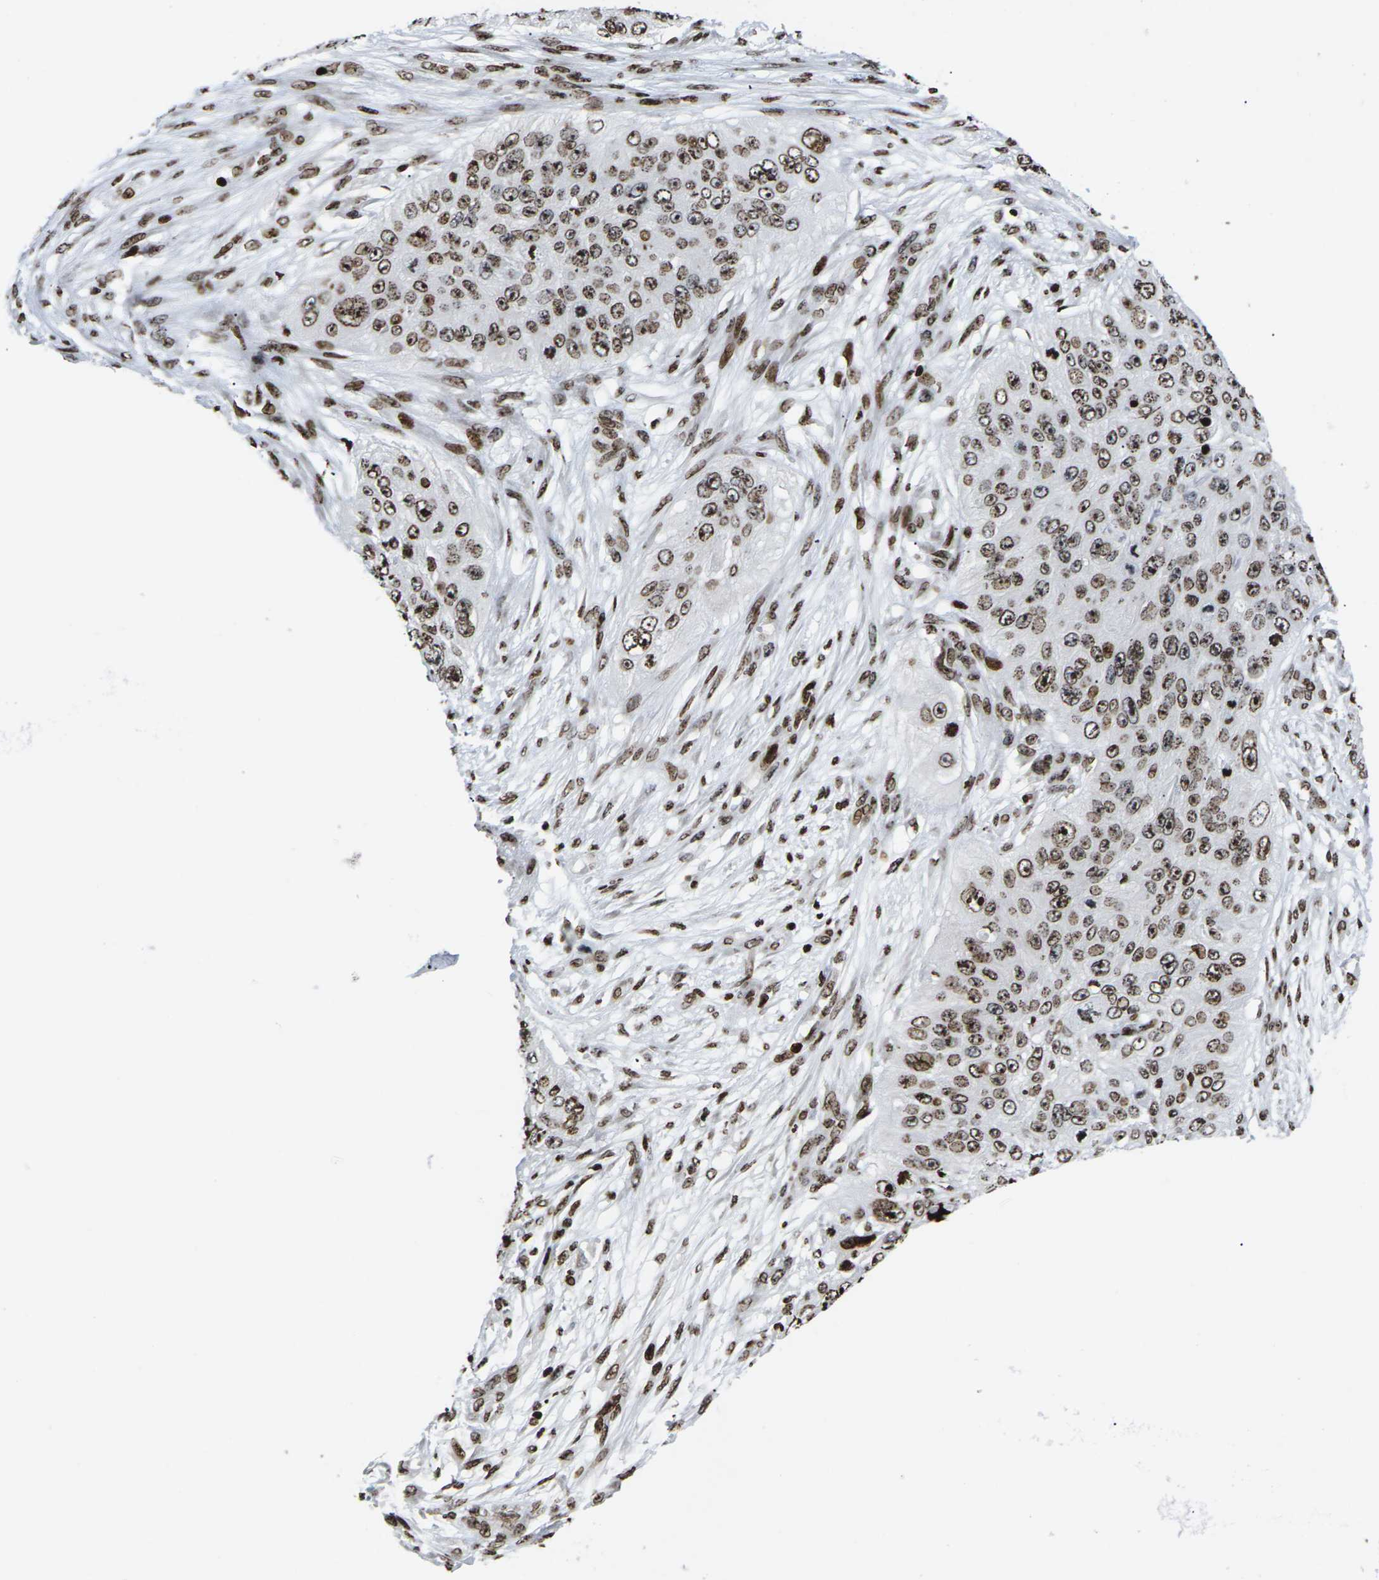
{"staining": {"intensity": "moderate", "quantity": ">75%", "location": "cytoplasmic/membranous,nuclear"}, "tissue": "skin cancer", "cell_type": "Tumor cells", "image_type": "cancer", "snomed": [{"axis": "morphology", "description": "Squamous cell carcinoma, NOS"}, {"axis": "topography", "description": "Skin"}], "caption": "Moderate cytoplasmic/membranous and nuclear protein staining is seen in approximately >75% of tumor cells in squamous cell carcinoma (skin).", "gene": "H1-4", "patient": {"sex": "female", "age": 80}}